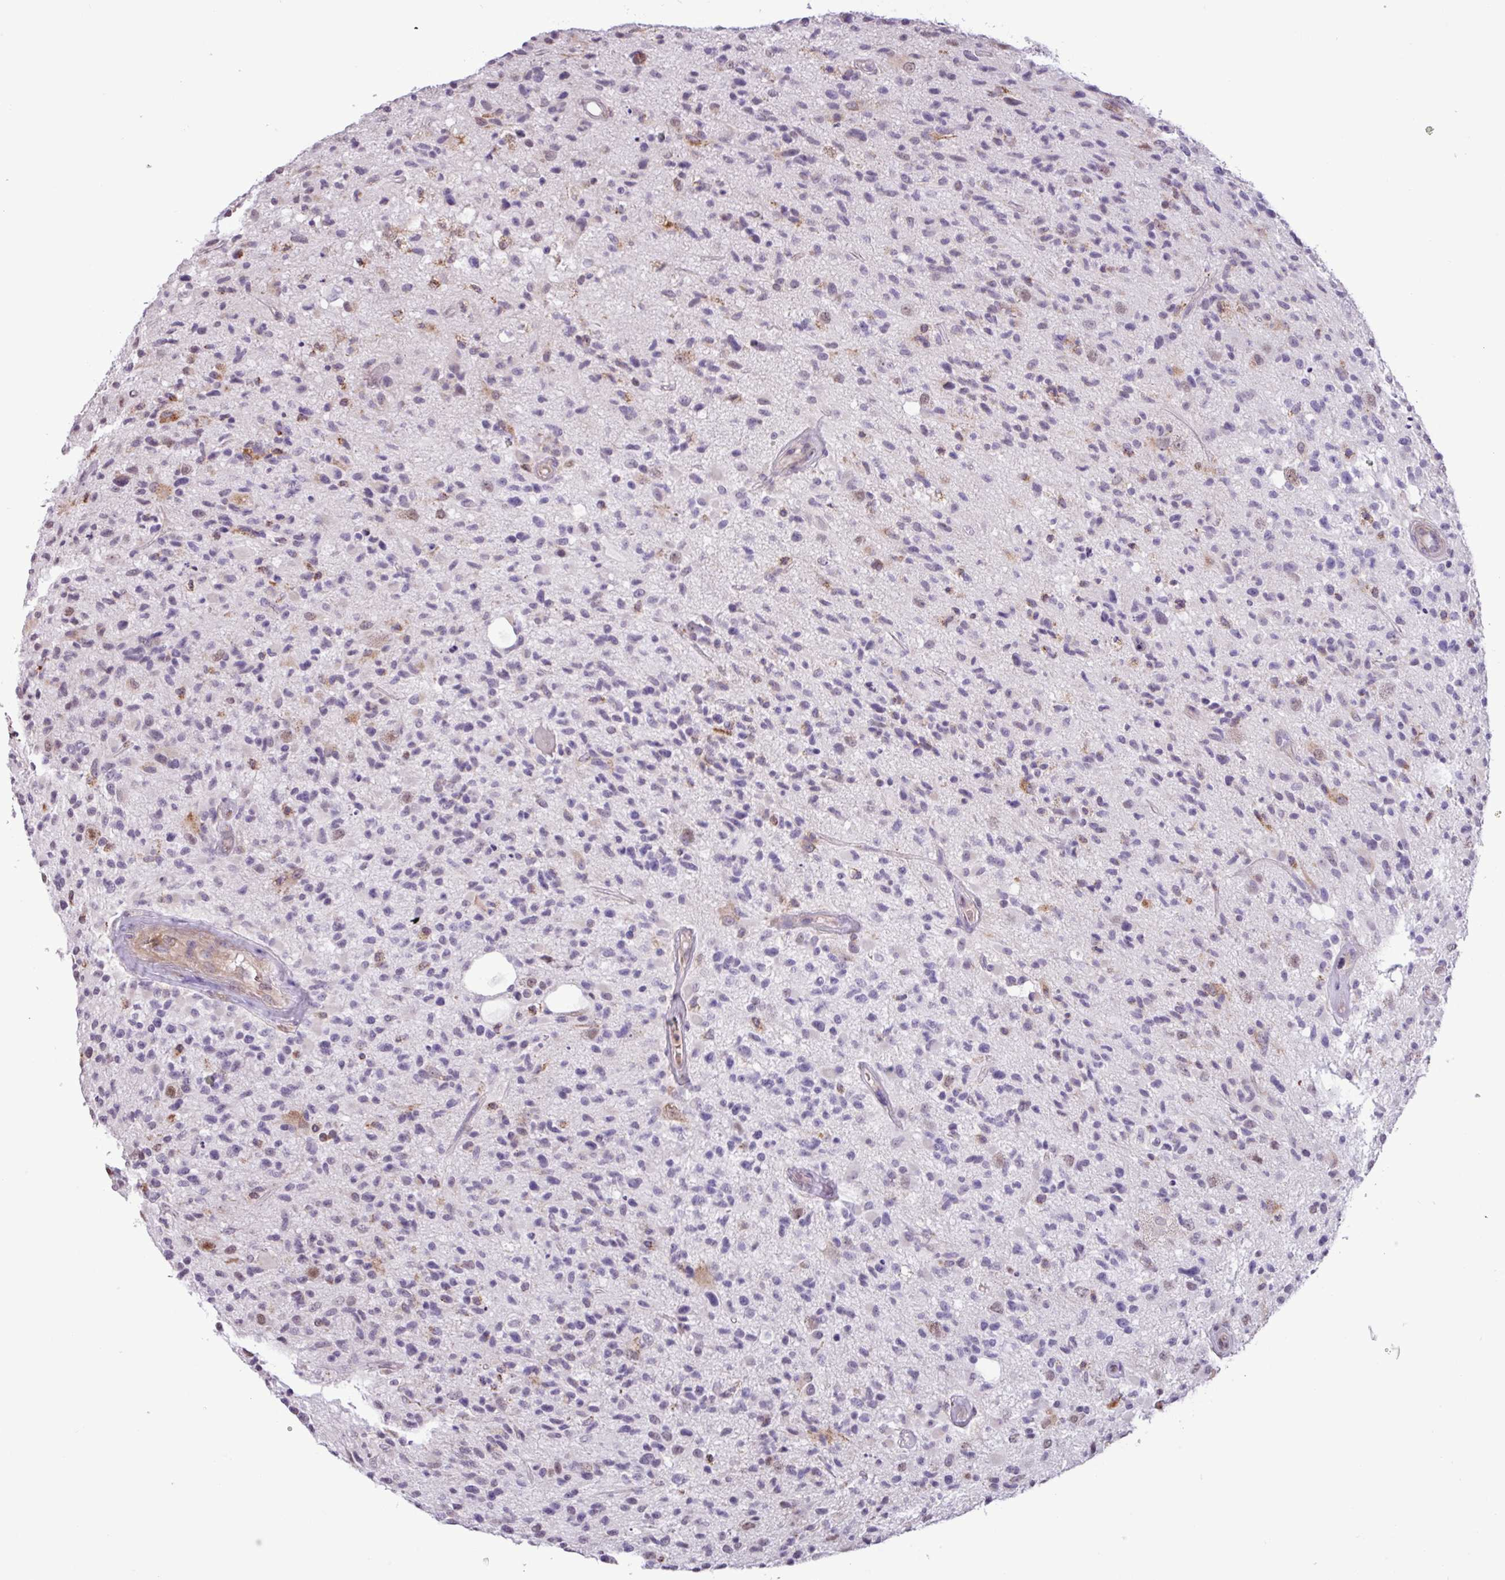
{"staining": {"intensity": "moderate", "quantity": "<25%", "location": "nuclear"}, "tissue": "glioma", "cell_type": "Tumor cells", "image_type": "cancer", "snomed": [{"axis": "morphology", "description": "Glioma, malignant, High grade"}, {"axis": "morphology", "description": "Glioblastoma, NOS"}, {"axis": "topography", "description": "Brain"}], "caption": "Glioma tissue displays moderate nuclear positivity in approximately <25% of tumor cells", "gene": "CHST11", "patient": {"sex": "male", "age": 60}}